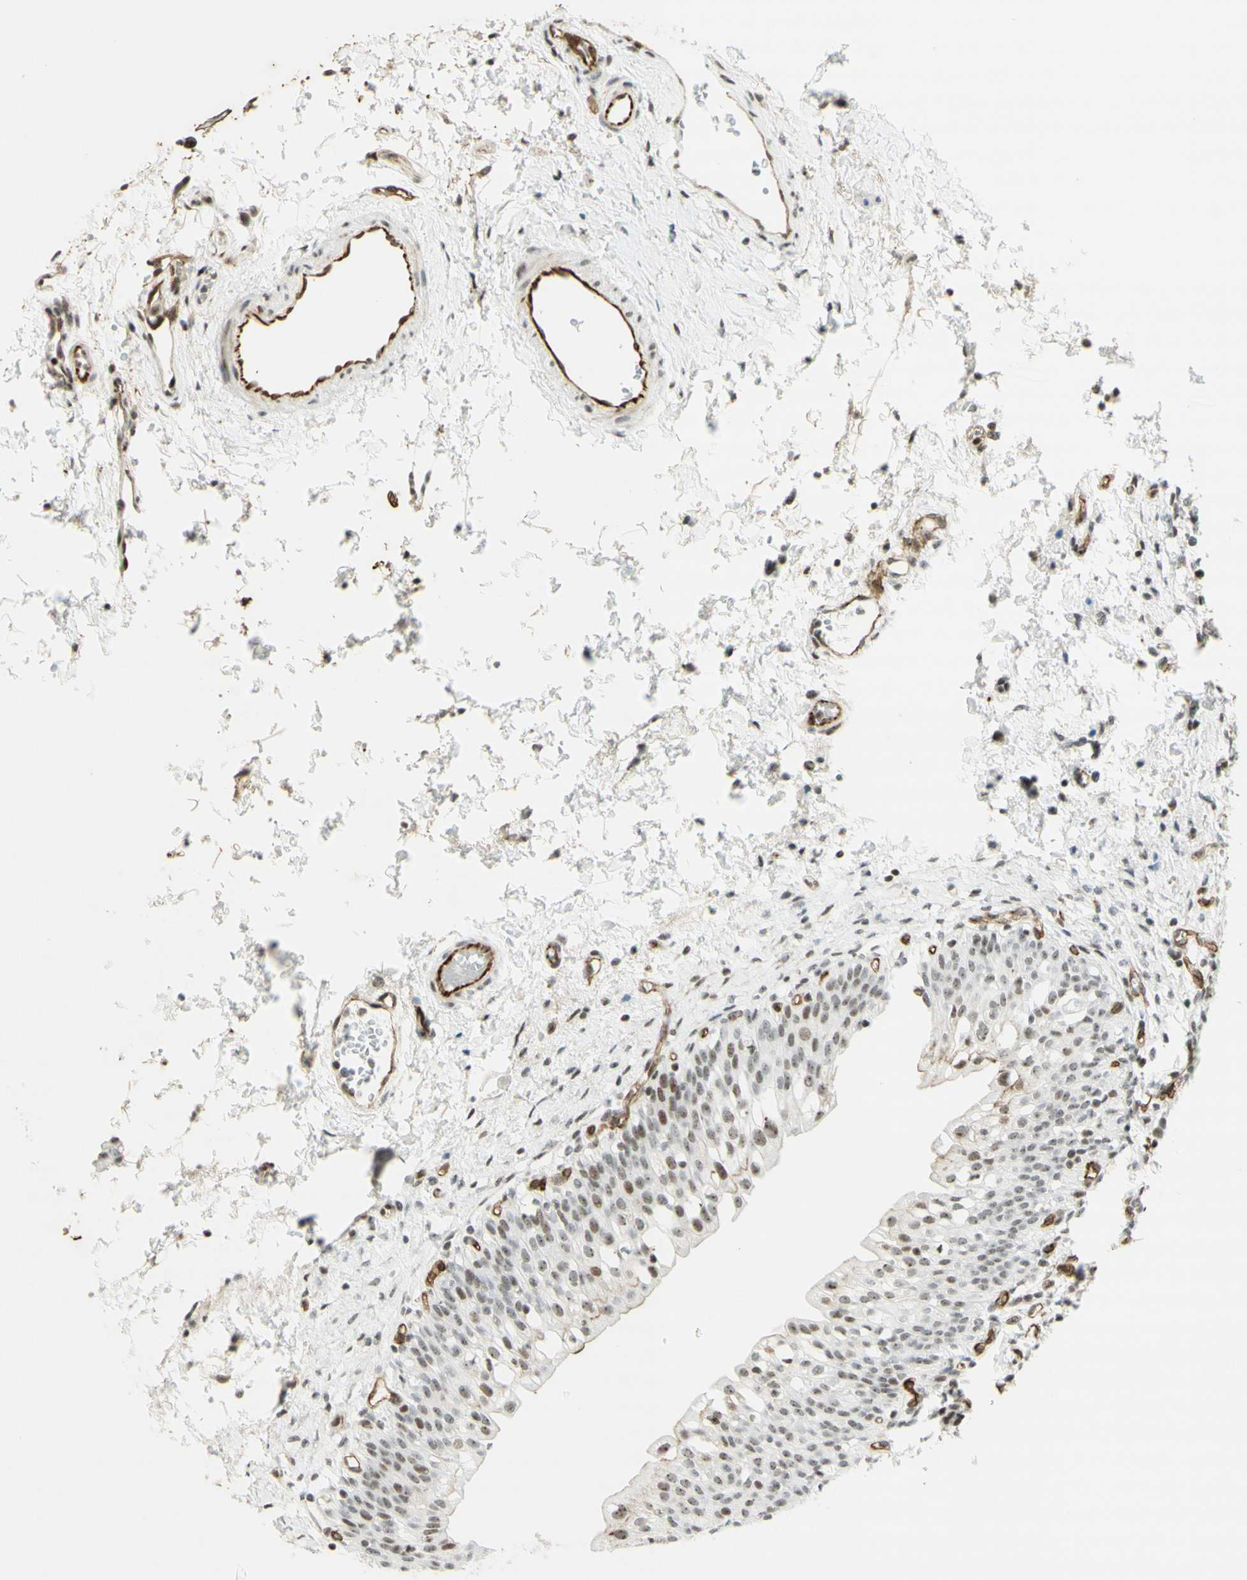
{"staining": {"intensity": "moderate", "quantity": ">75%", "location": "nuclear"}, "tissue": "urinary bladder", "cell_type": "Urothelial cells", "image_type": "normal", "snomed": [{"axis": "morphology", "description": "Normal tissue, NOS"}, {"axis": "topography", "description": "Urinary bladder"}], "caption": "High-power microscopy captured an immunohistochemistry (IHC) histopathology image of normal urinary bladder, revealing moderate nuclear staining in approximately >75% of urothelial cells. (Stains: DAB (3,3'-diaminobenzidine) in brown, nuclei in blue, Microscopy: brightfield microscopy at high magnification).", "gene": "IRF1", "patient": {"sex": "male", "age": 55}}